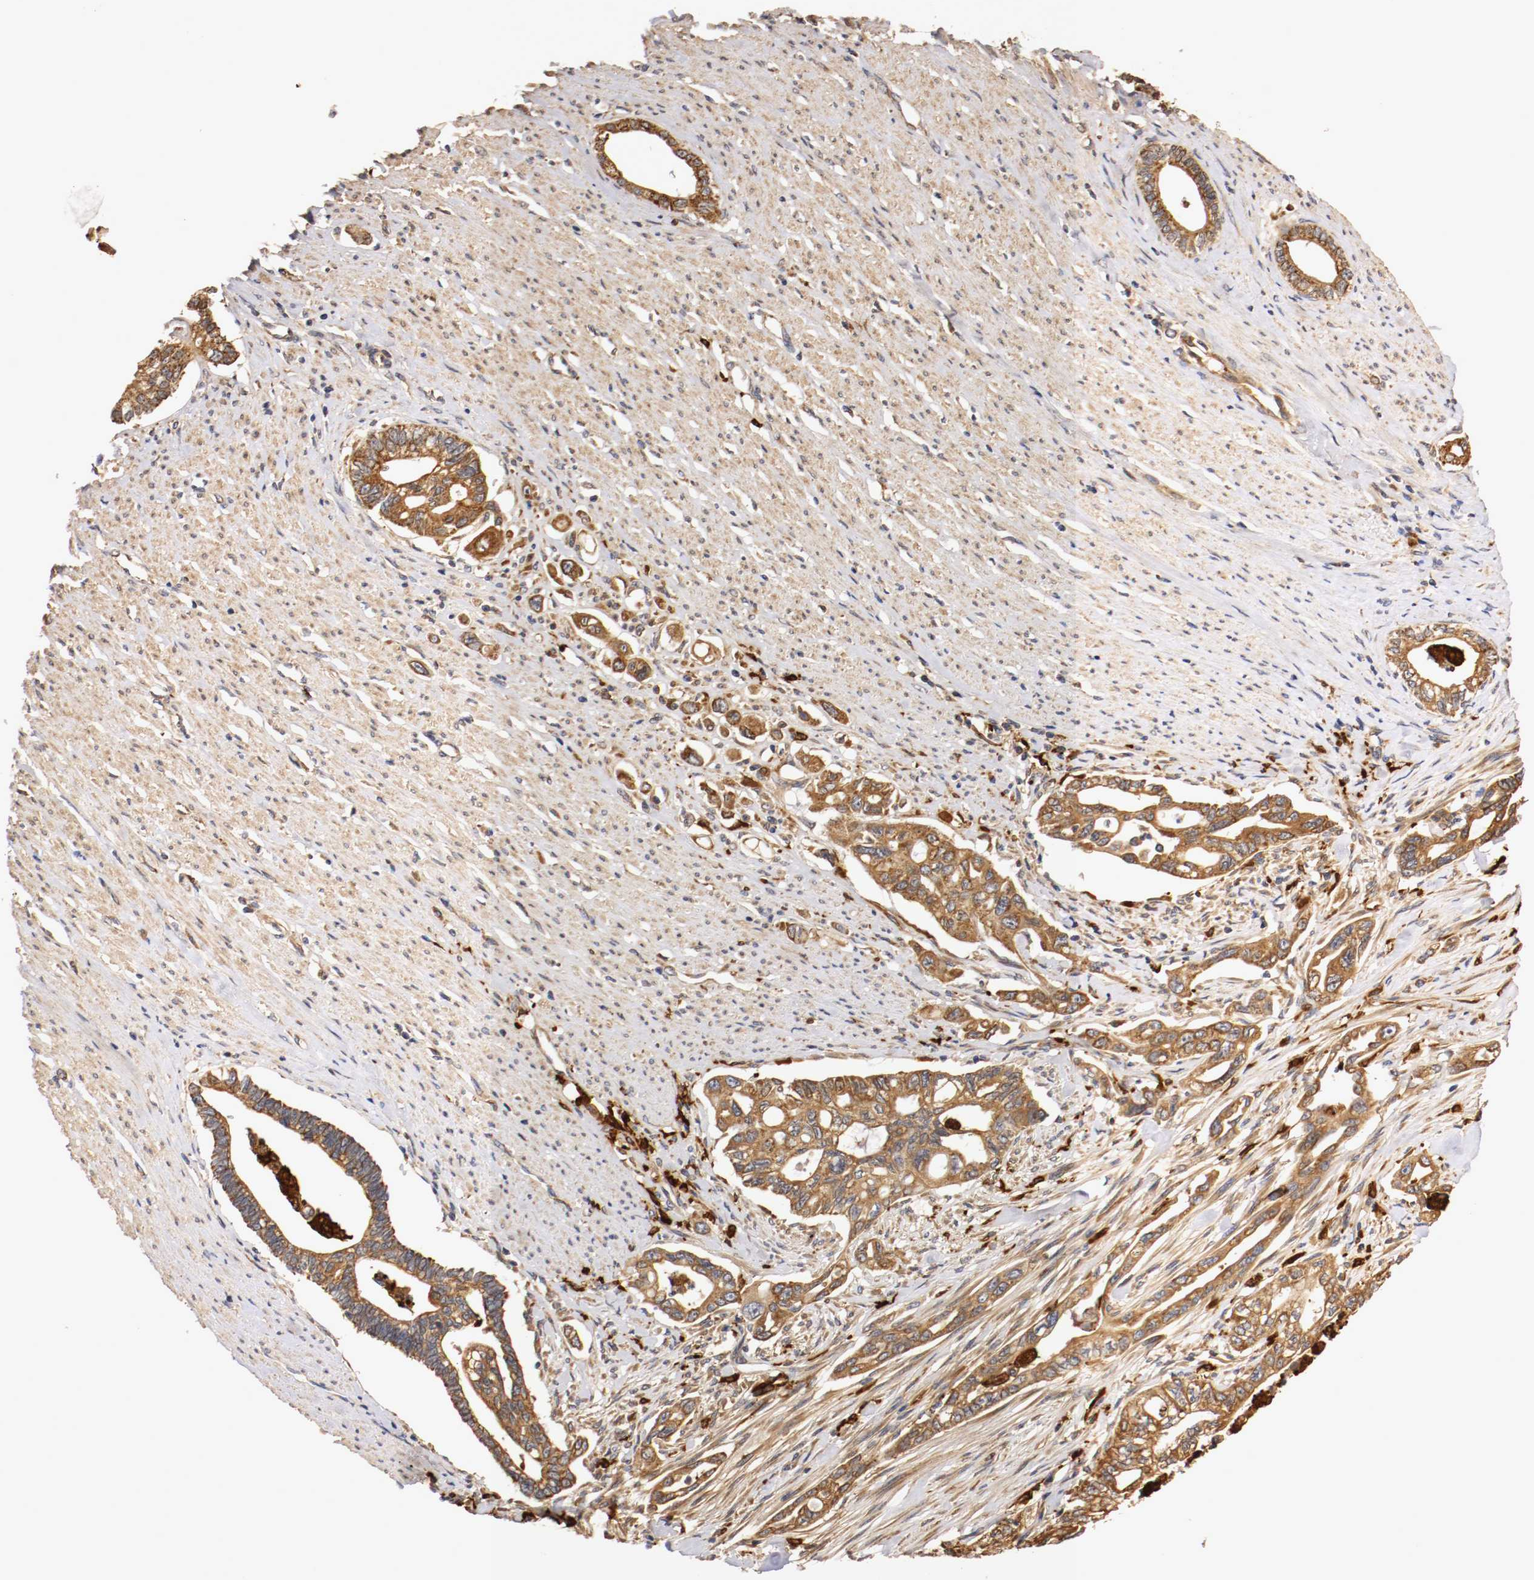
{"staining": {"intensity": "moderate", "quantity": ">75%", "location": "cytoplasmic/membranous"}, "tissue": "pancreatic cancer", "cell_type": "Tumor cells", "image_type": "cancer", "snomed": [{"axis": "morphology", "description": "Normal tissue, NOS"}, {"axis": "topography", "description": "Pancreas"}], "caption": "Pancreatic cancer stained with DAB IHC shows medium levels of moderate cytoplasmic/membranous staining in about >75% of tumor cells.", "gene": "VEZT", "patient": {"sex": "male", "age": 42}}